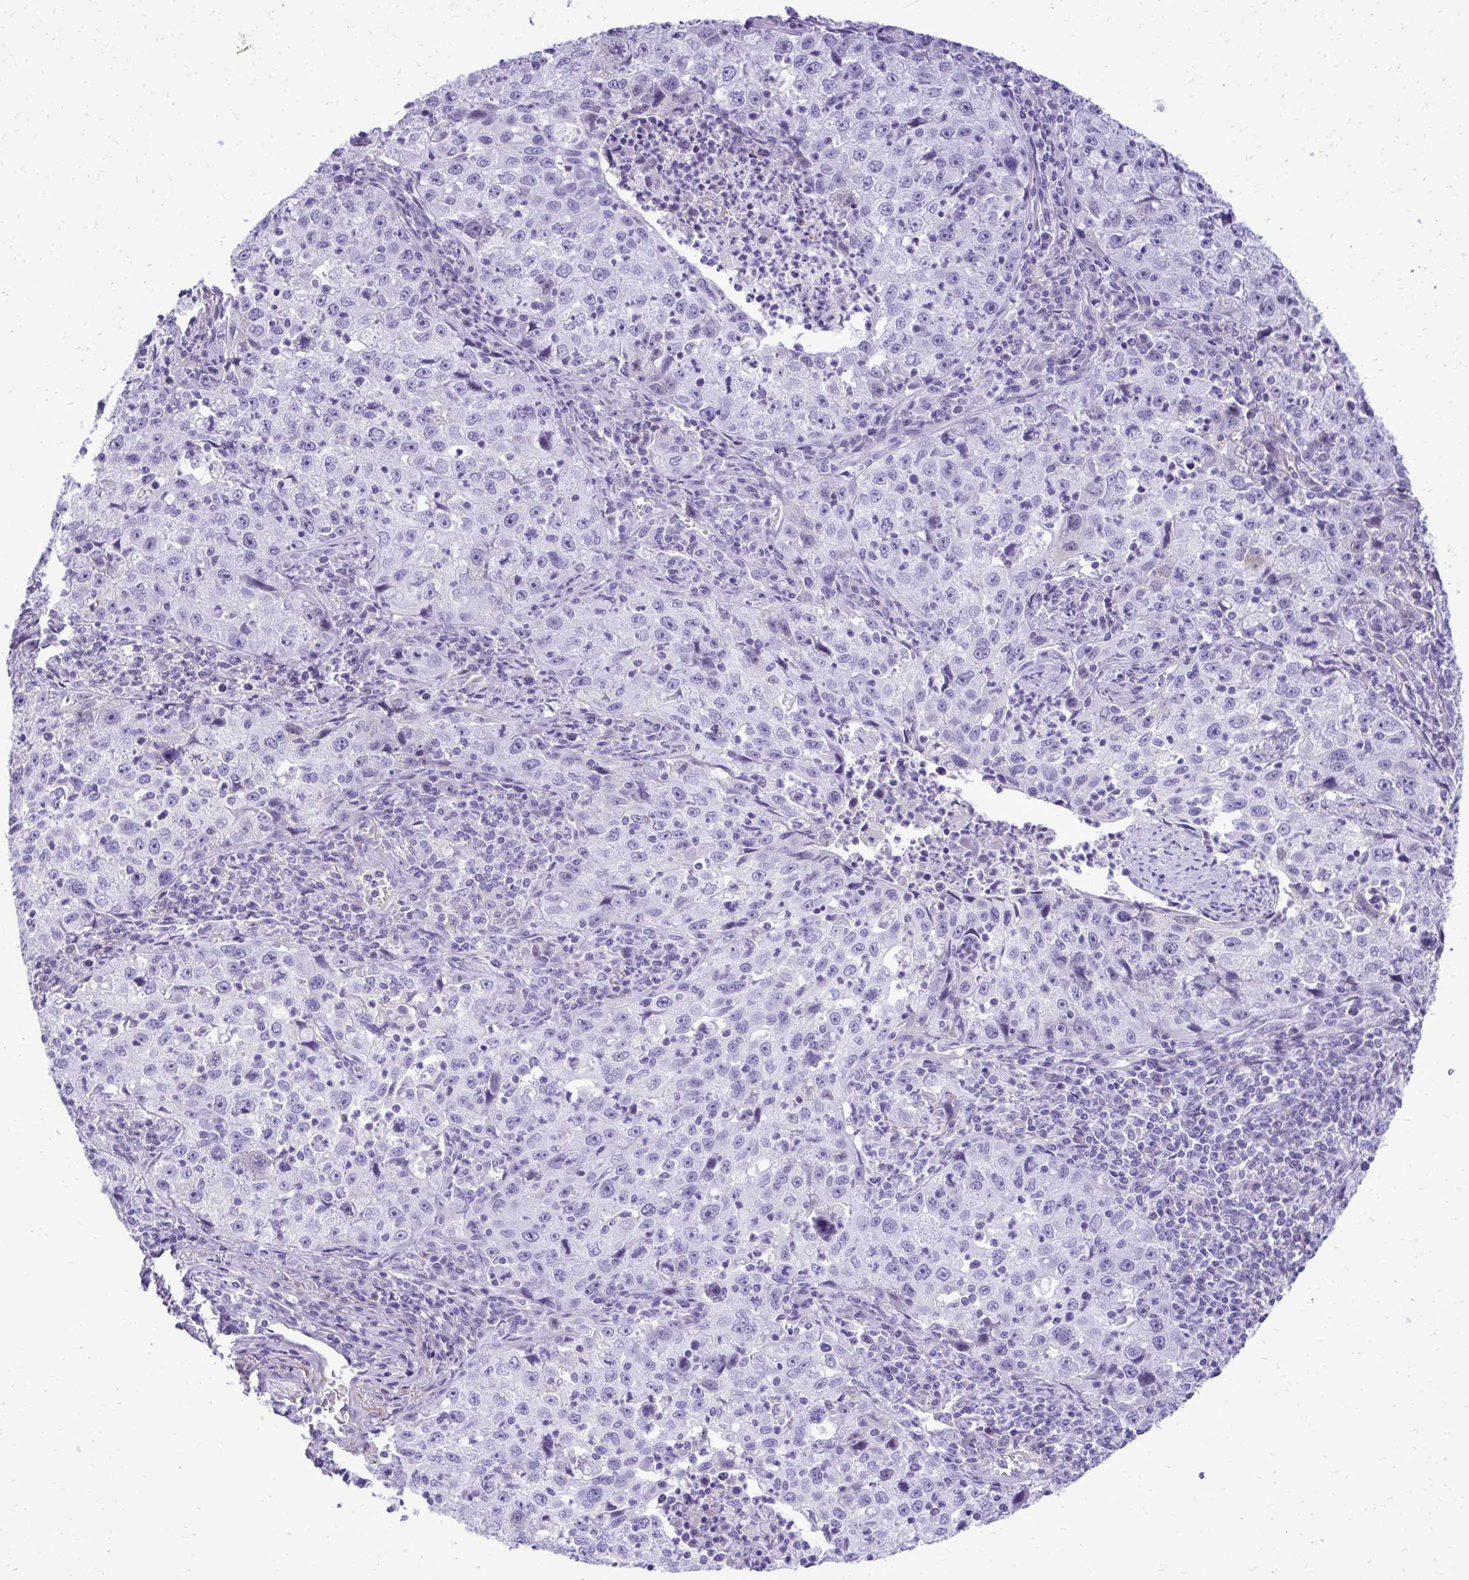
{"staining": {"intensity": "negative", "quantity": "none", "location": "none"}, "tissue": "lung cancer", "cell_type": "Tumor cells", "image_type": "cancer", "snomed": [{"axis": "morphology", "description": "Squamous cell carcinoma, NOS"}, {"axis": "topography", "description": "Lung"}], "caption": "DAB immunohistochemical staining of human lung cancer (squamous cell carcinoma) demonstrates no significant staining in tumor cells.", "gene": "PITPNM3", "patient": {"sex": "male", "age": 71}}